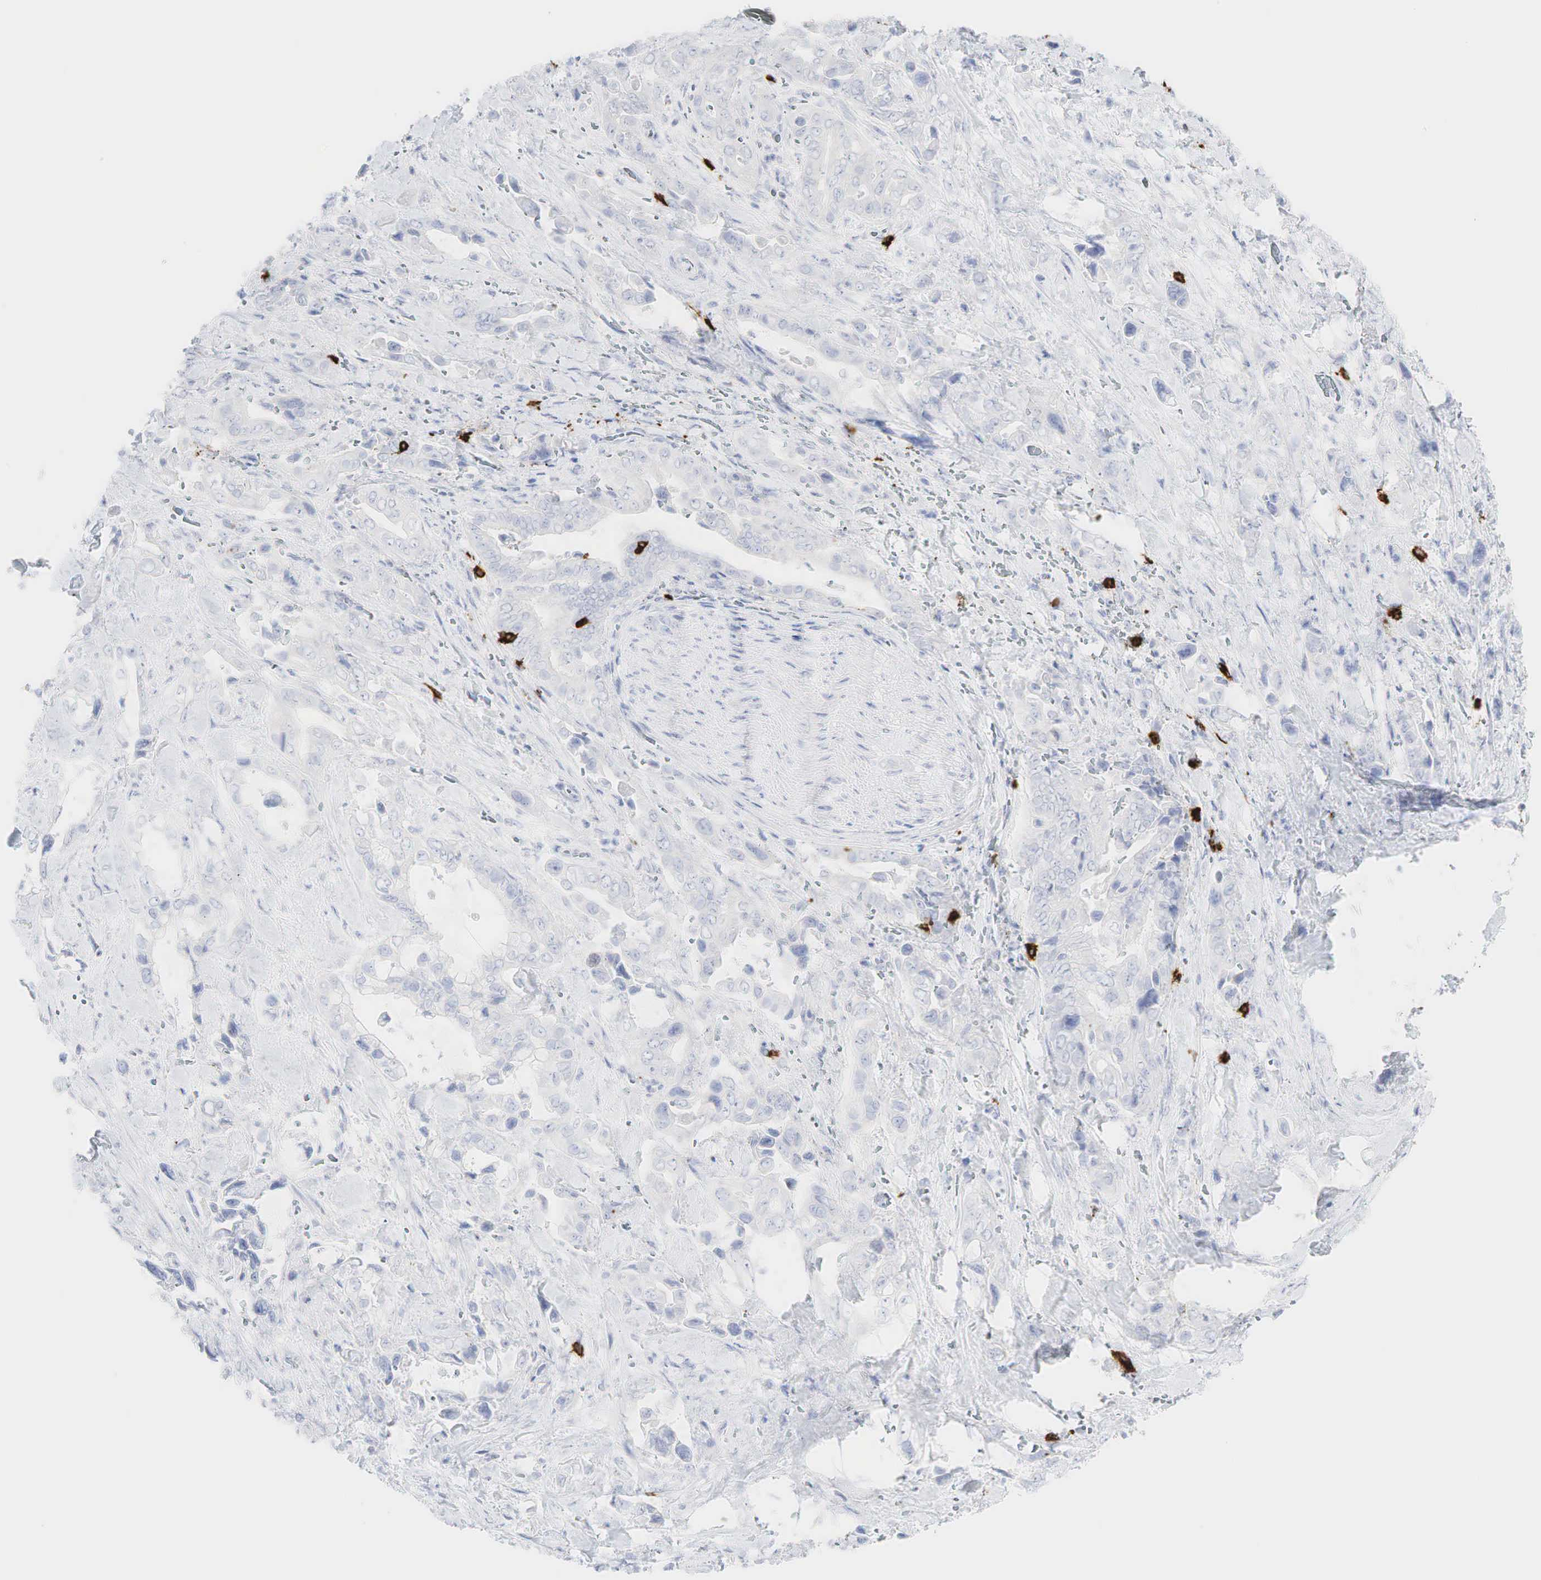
{"staining": {"intensity": "negative", "quantity": "none", "location": "none"}, "tissue": "pancreatic cancer", "cell_type": "Tumor cells", "image_type": "cancer", "snomed": [{"axis": "morphology", "description": "Adenocarcinoma, NOS"}, {"axis": "topography", "description": "Pancreas"}], "caption": "Human pancreatic cancer stained for a protein using immunohistochemistry displays no expression in tumor cells.", "gene": "CD8A", "patient": {"sex": "male", "age": 69}}